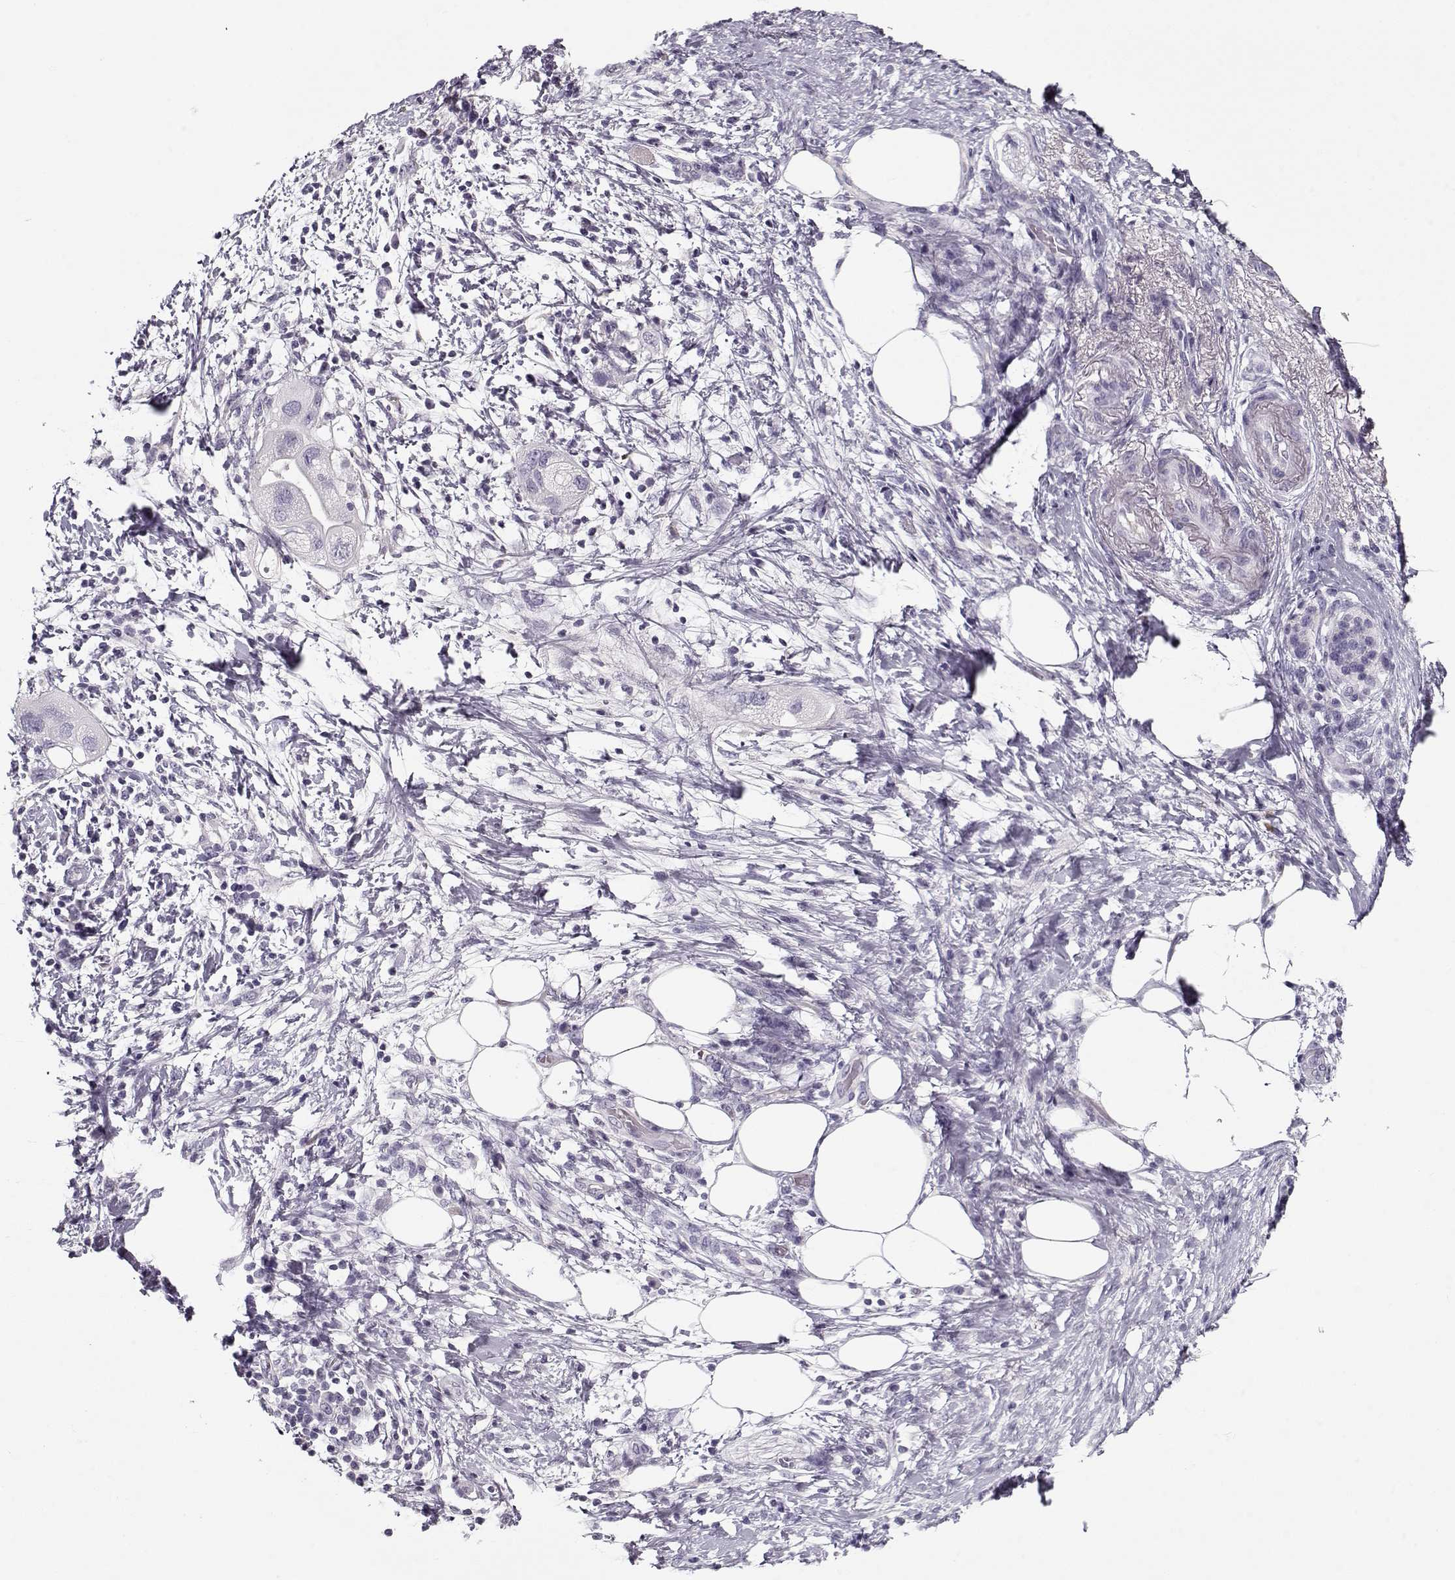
{"staining": {"intensity": "negative", "quantity": "none", "location": "none"}, "tissue": "pancreatic cancer", "cell_type": "Tumor cells", "image_type": "cancer", "snomed": [{"axis": "morphology", "description": "Adenocarcinoma, NOS"}, {"axis": "topography", "description": "Pancreas"}], "caption": "Immunohistochemical staining of adenocarcinoma (pancreatic) reveals no significant positivity in tumor cells.", "gene": "CCDC136", "patient": {"sex": "female", "age": 72}}